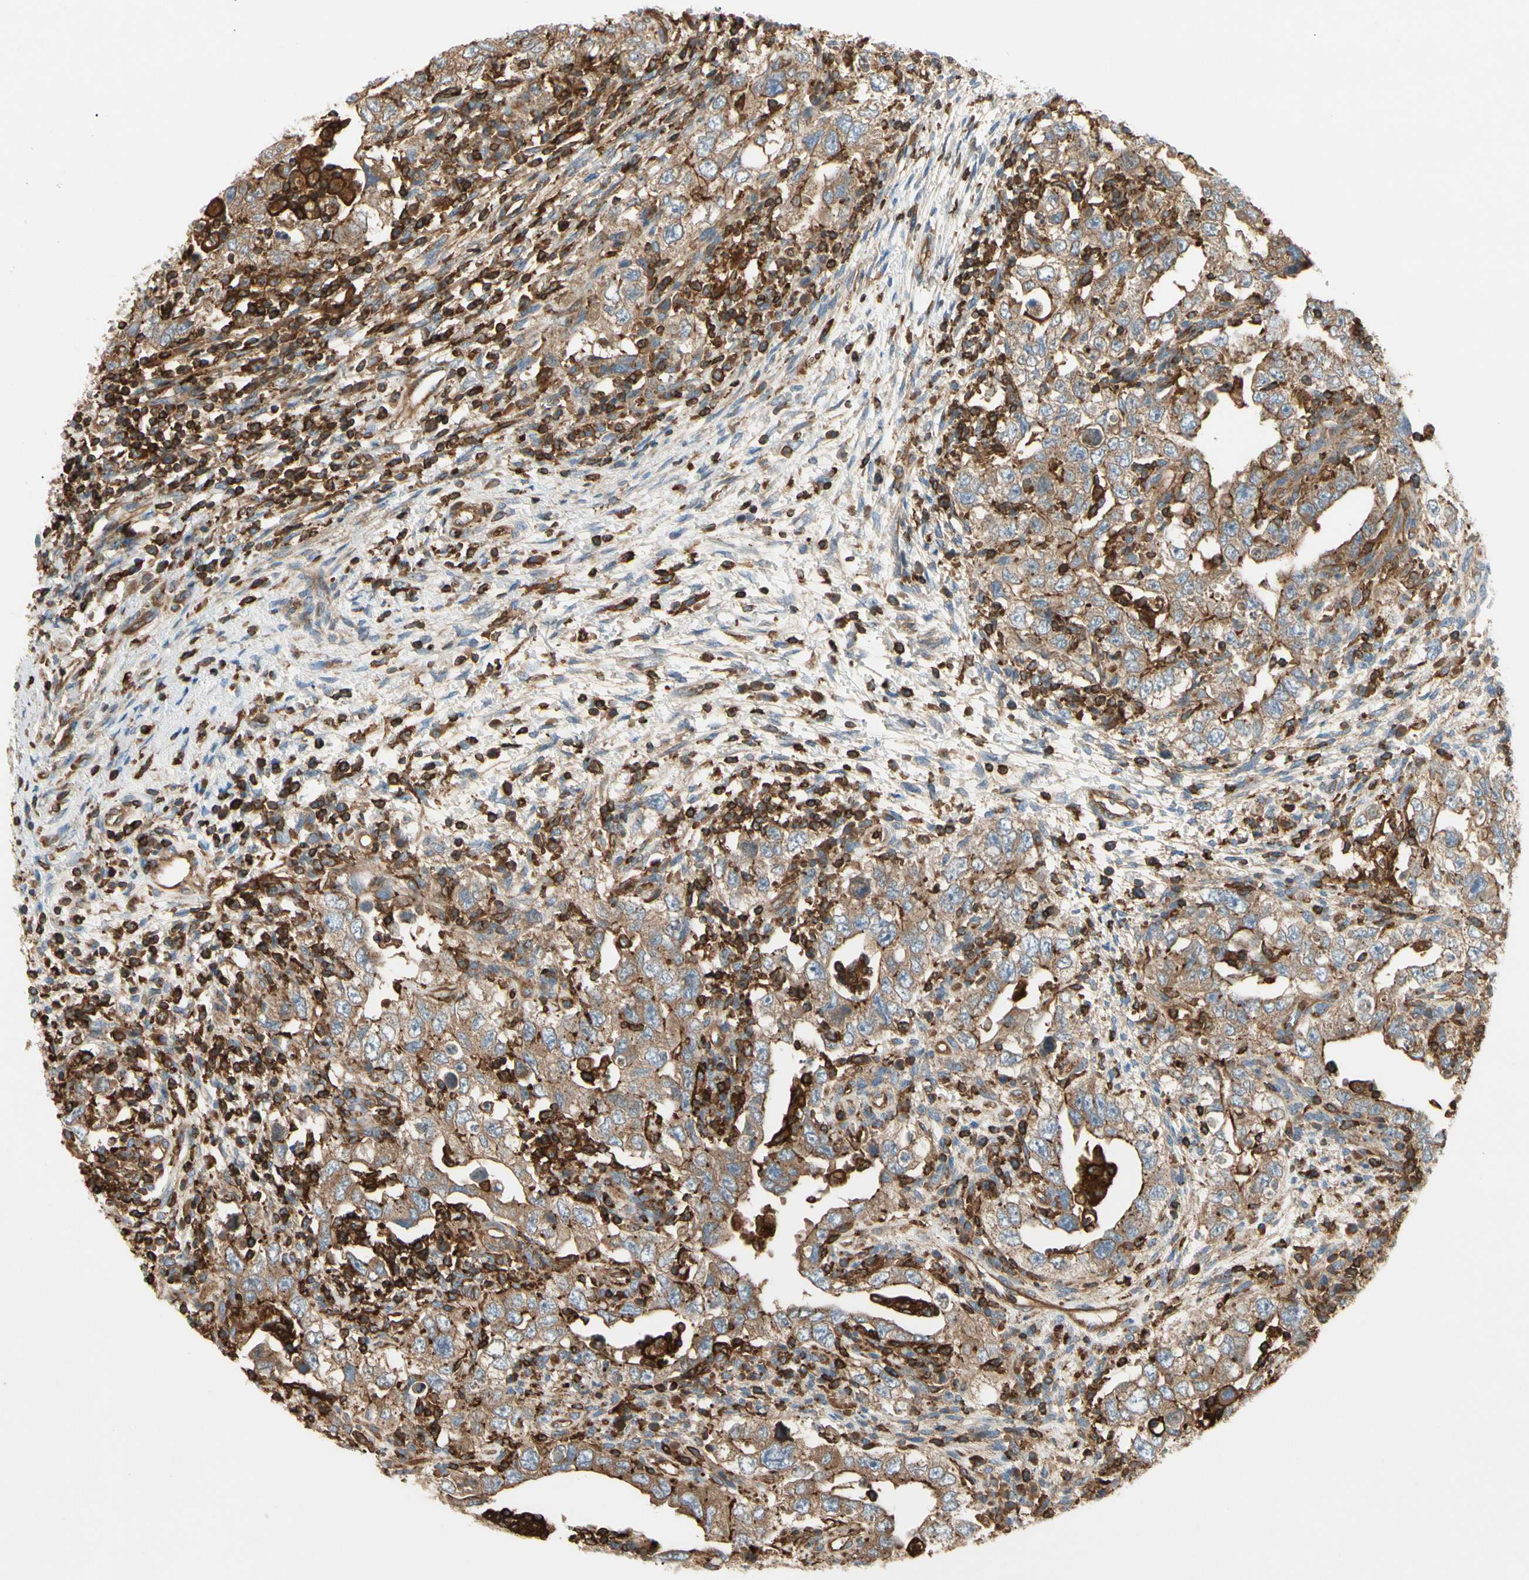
{"staining": {"intensity": "moderate", "quantity": ">75%", "location": "cytoplasmic/membranous"}, "tissue": "testis cancer", "cell_type": "Tumor cells", "image_type": "cancer", "snomed": [{"axis": "morphology", "description": "Carcinoma, Embryonal, NOS"}, {"axis": "topography", "description": "Testis"}], "caption": "Protein staining of testis embryonal carcinoma tissue demonstrates moderate cytoplasmic/membranous expression in about >75% of tumor cells. Ihc stains the protein in brown and the nuclei are stained blue.", "gene": "ARPC2", "patient": {"sex": "male", "age": 26}}